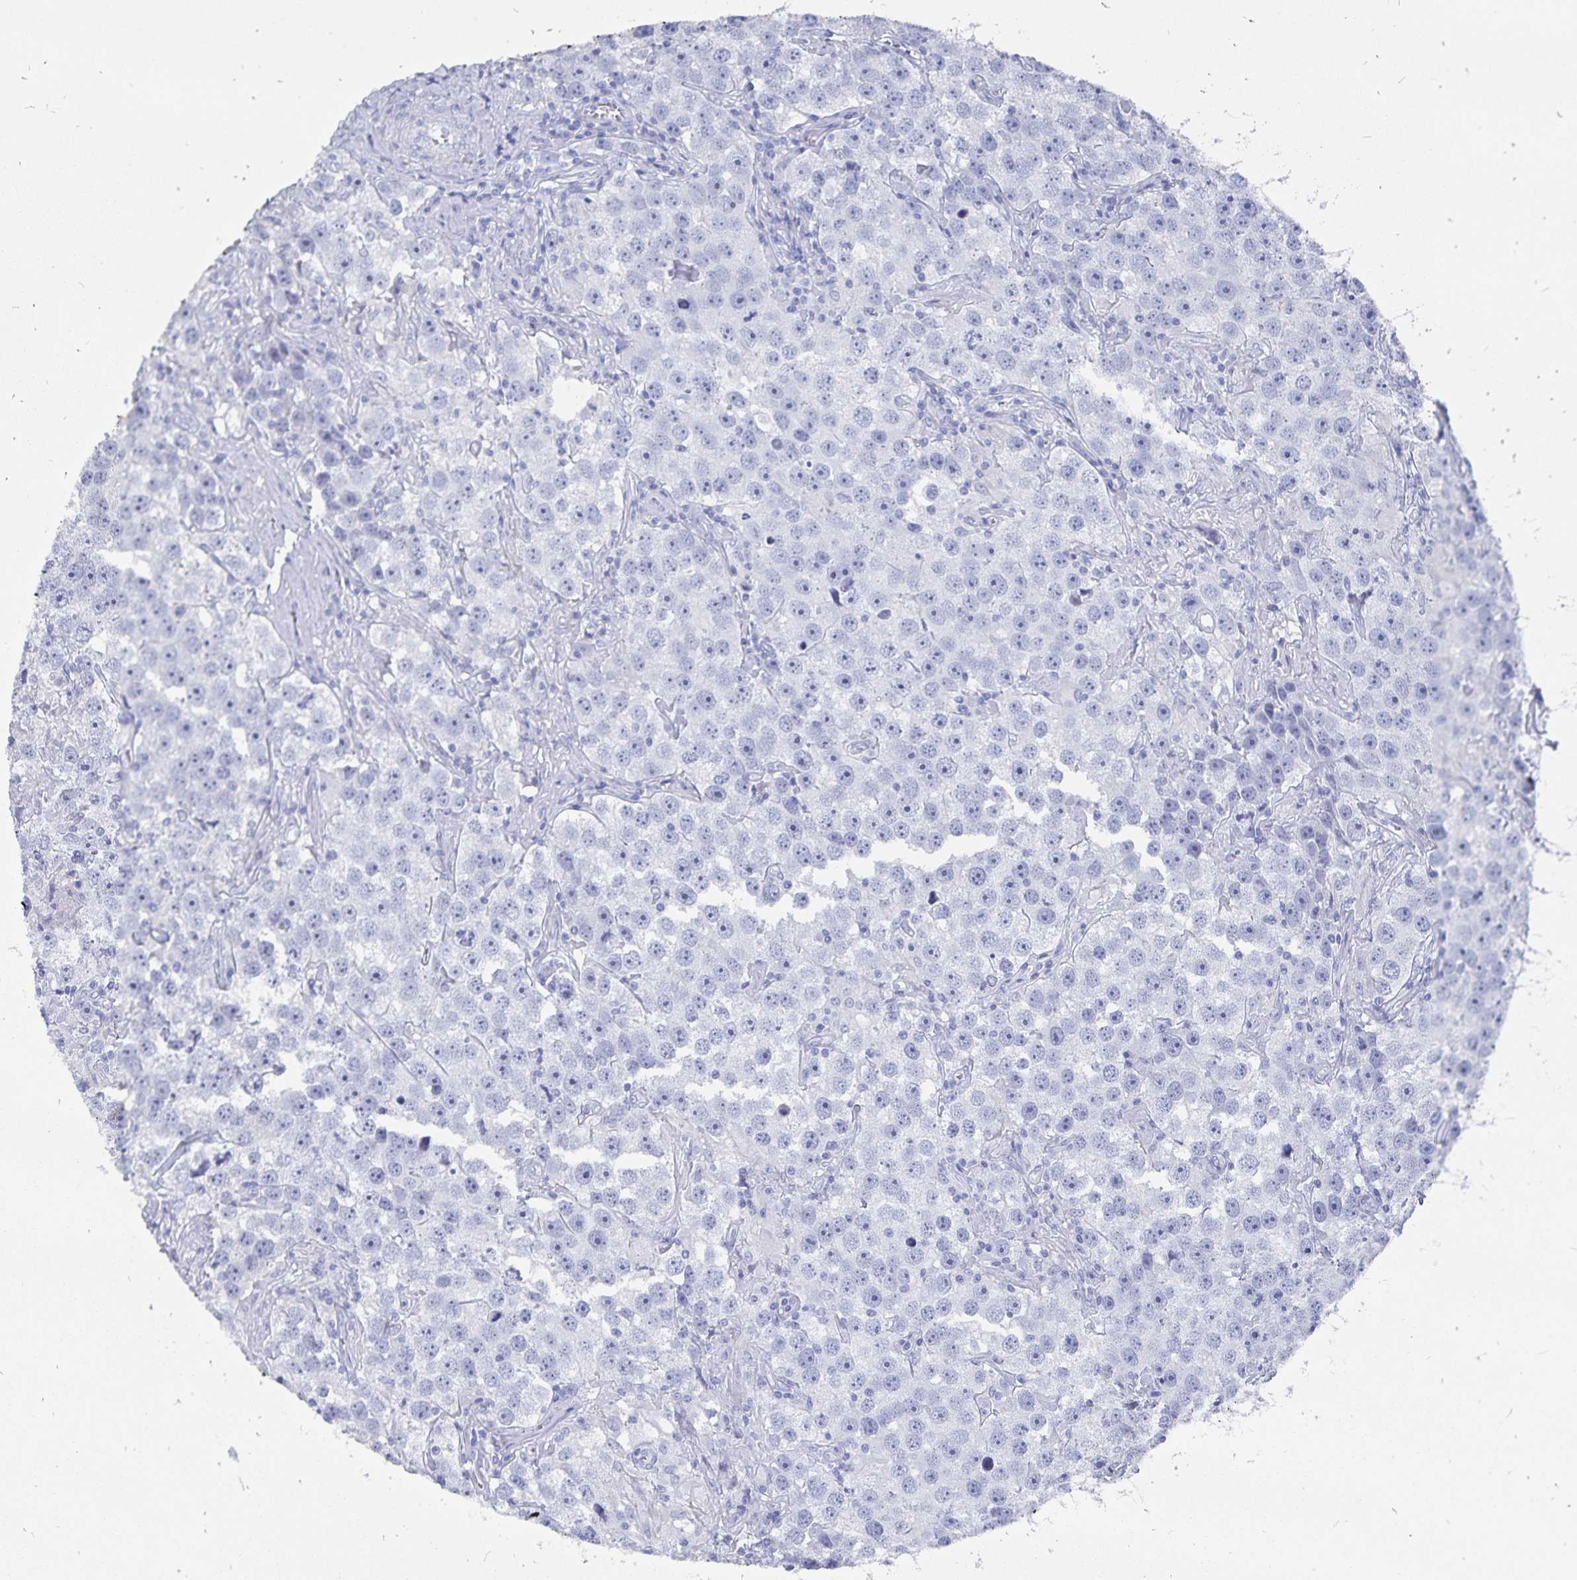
{"staining": {"intensity": "negative", "quantity": "none", "location": "none"}, "tissue": "testis cancer", "cell_type": "Tumor cells", "image_type": "cancer", "snomed": [{"axis": "morphology", "description": "Seminoma, NOS"}, {"axis": "topography", "description": "Testis"}], "caption": "High magnification brightfield microscopy of testis cancer stained with DAB (brown) and counterstained with hematoxylin (blue): tumor cells show no significant expression. The staining is performed using DAB brown chromogen with nuclei counter-stained in using hematoxylin.", "gene": "ADH1A", "patient": {"sex": "male", "age": 49}}